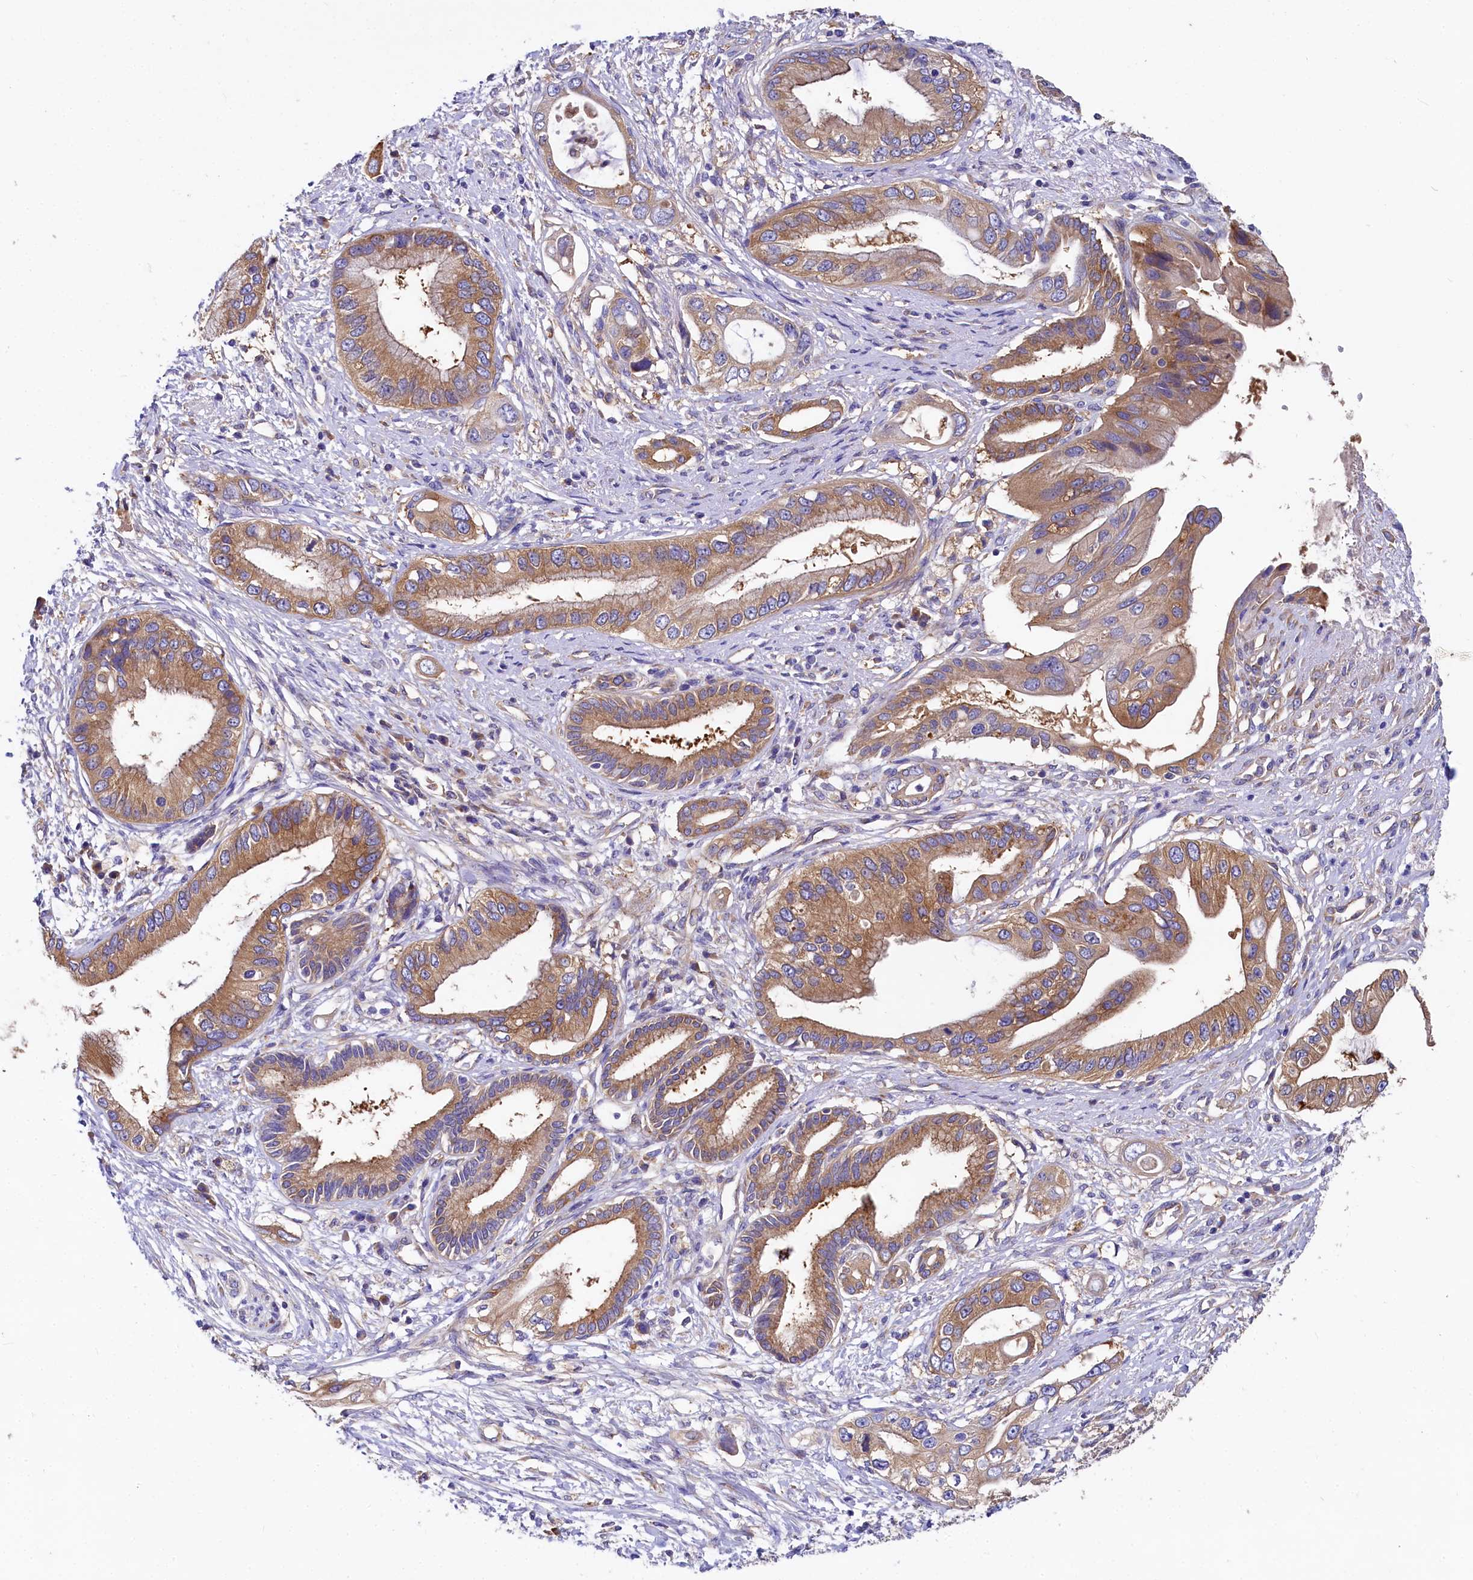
{"staining": {"intensity": "moderate", "quantity": ">75%", "location": "cytoplasmic/membranous"}, "tissue": "pancreatic cancer", "cell_type": "Tumor cells", "image_type": "cancer", "snomed": [{"axis": "morphology", "description": "Inflammation, NOS"}, {"axis": "morphology", "description": "Adenocarcinoma, NOS"}, {"axis": "topography", "description": "Pancreas"}], "caption": "Approximately >75% of tumor cells in human adenocarcinoma (pancreatic) reveal moderate cytoplasmic/membranous protein positivity as visualized by brown immunohistochemical staining.", "gene": "QARS1", "patient": {"sex": "female", "age": 56}}